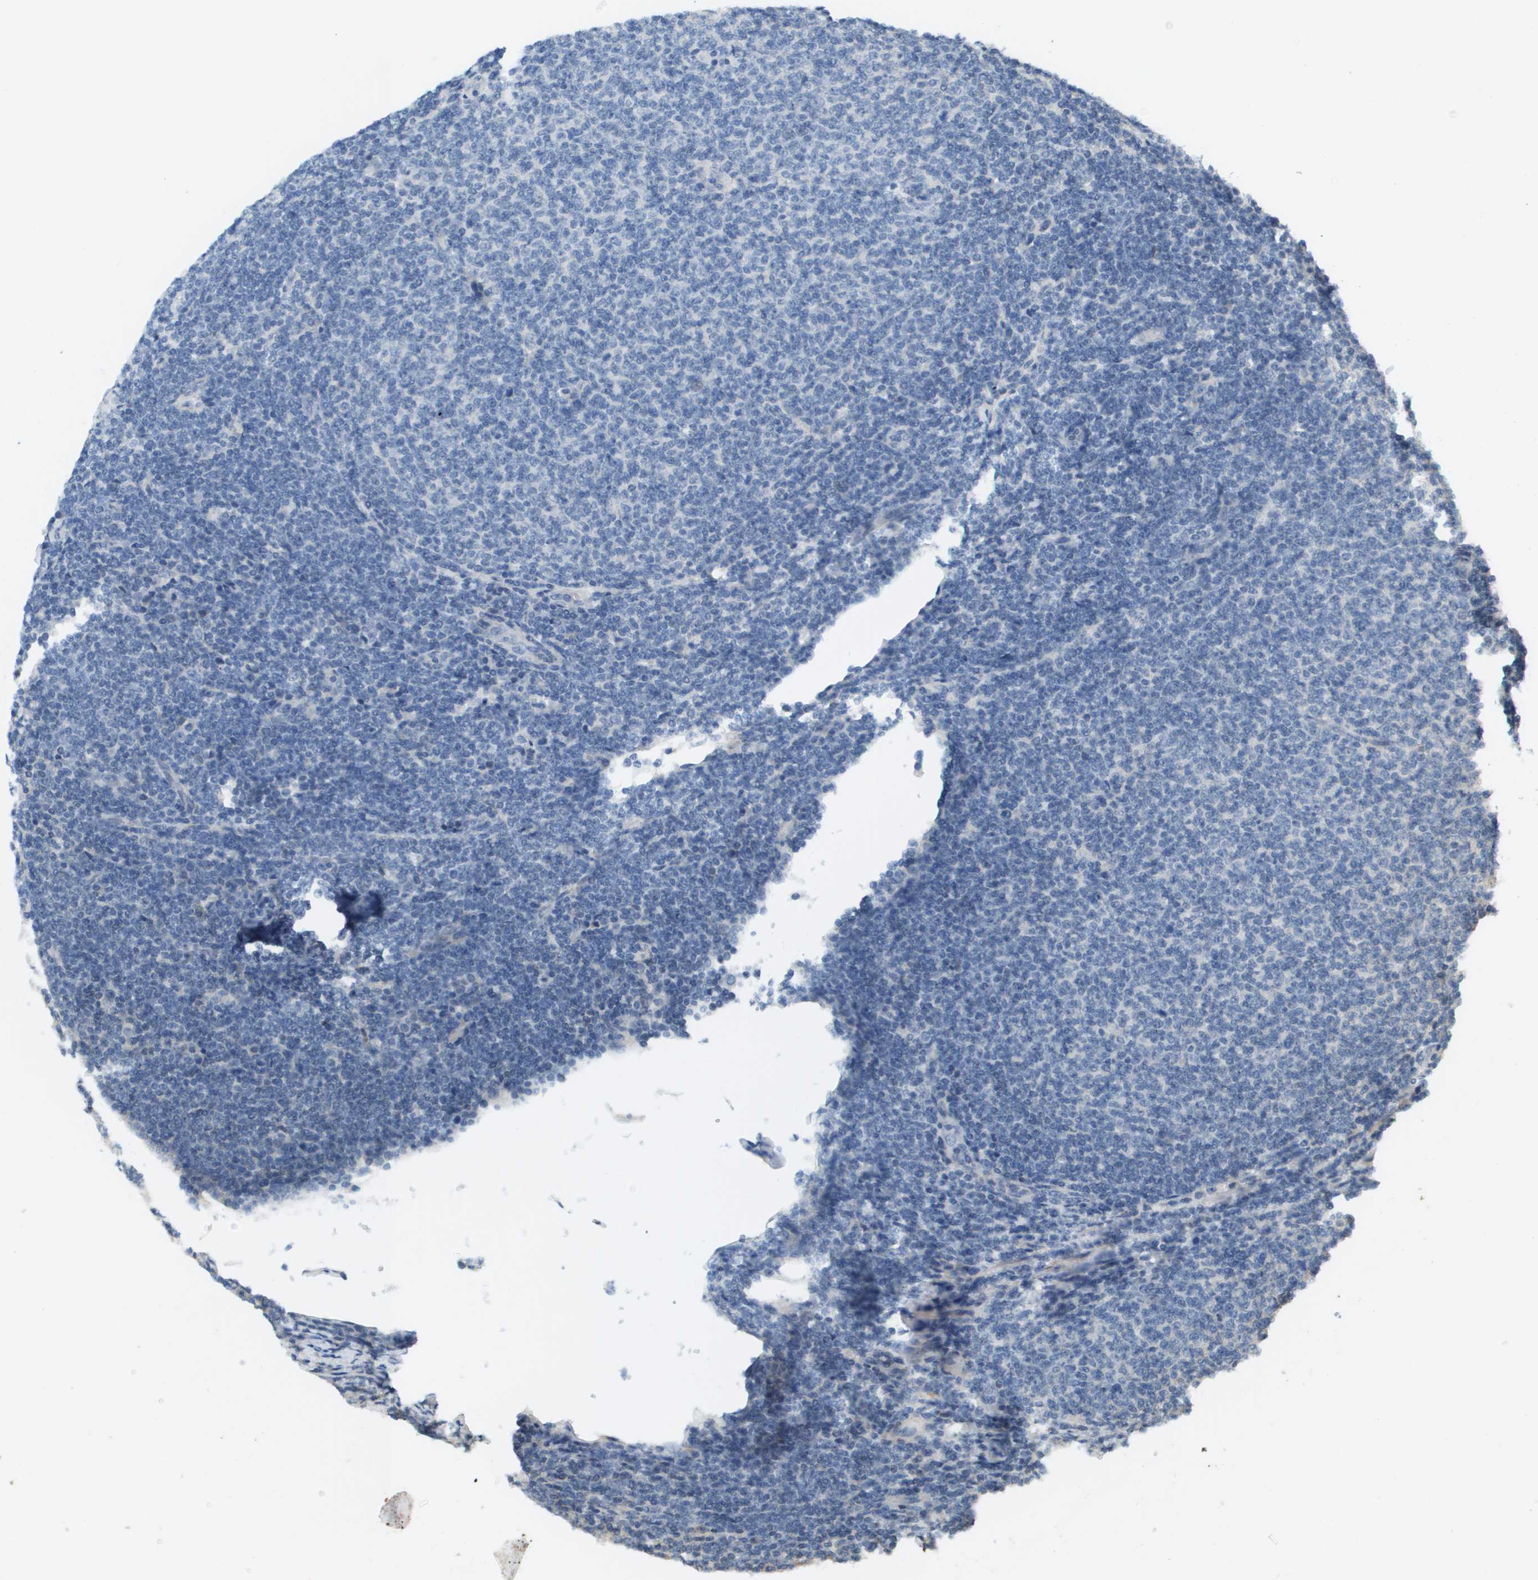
{"staining": {"intensity": "negative", "quantity": "none", "location": "none"}, "tissue": "lymphoma", "cell_type": "Tumor cells", "image_type": "cancer", "snomed": [{"axis": "morphology", "description": "Malignant lymphoma, non-Hodgkin's type, Low grade"}, {"axis": "topography", "description": "Lymph node"}], "caption": "Micrograph shows no protein staining in tumor cells of lymphoma tissue.", "gene": "KRT23", "patient": {"sex": "male", "age": 66}}